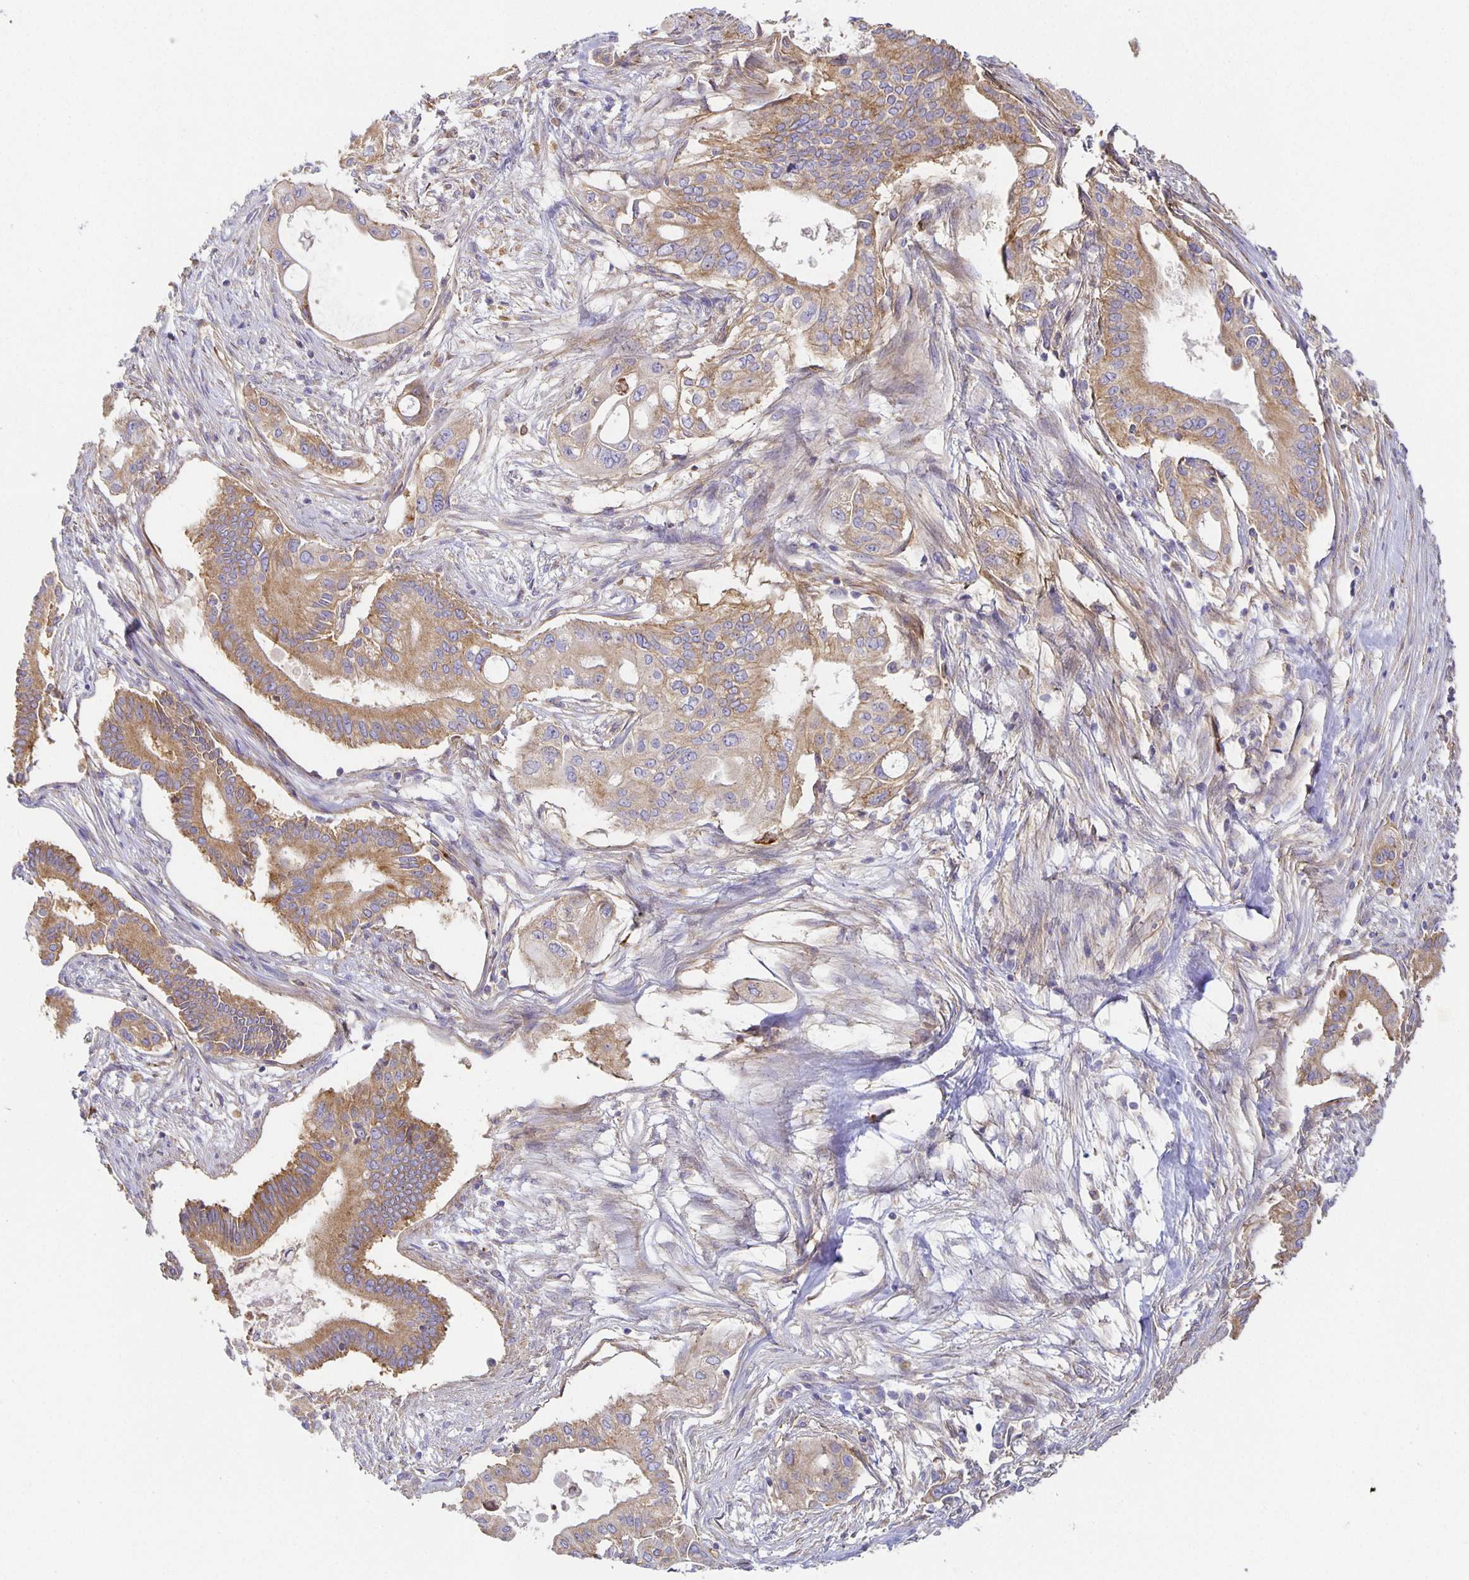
{"staining": {"intensity": "moderate", "quantity": ">75%", "location": "cytoplasmic/membranous"}, "tissue": "pancreatic cancer", "cell_type": "Tumor cells", "image_type": "cancer", "snomed": [{"axis": "morphology", "description": "Adenocarcinoma, NOS"}, {"axis": "topography", "description": "Pancreas"}], "caption": "Moderate cytoplasmic/membranous expression for a protein is appreciated in approximately >75% of tumor cells of pancreatic adenocarcinoma using immunohistochemistry.", "gene": "FLRT3", "patient": {"sex": "female", "age": 68}}